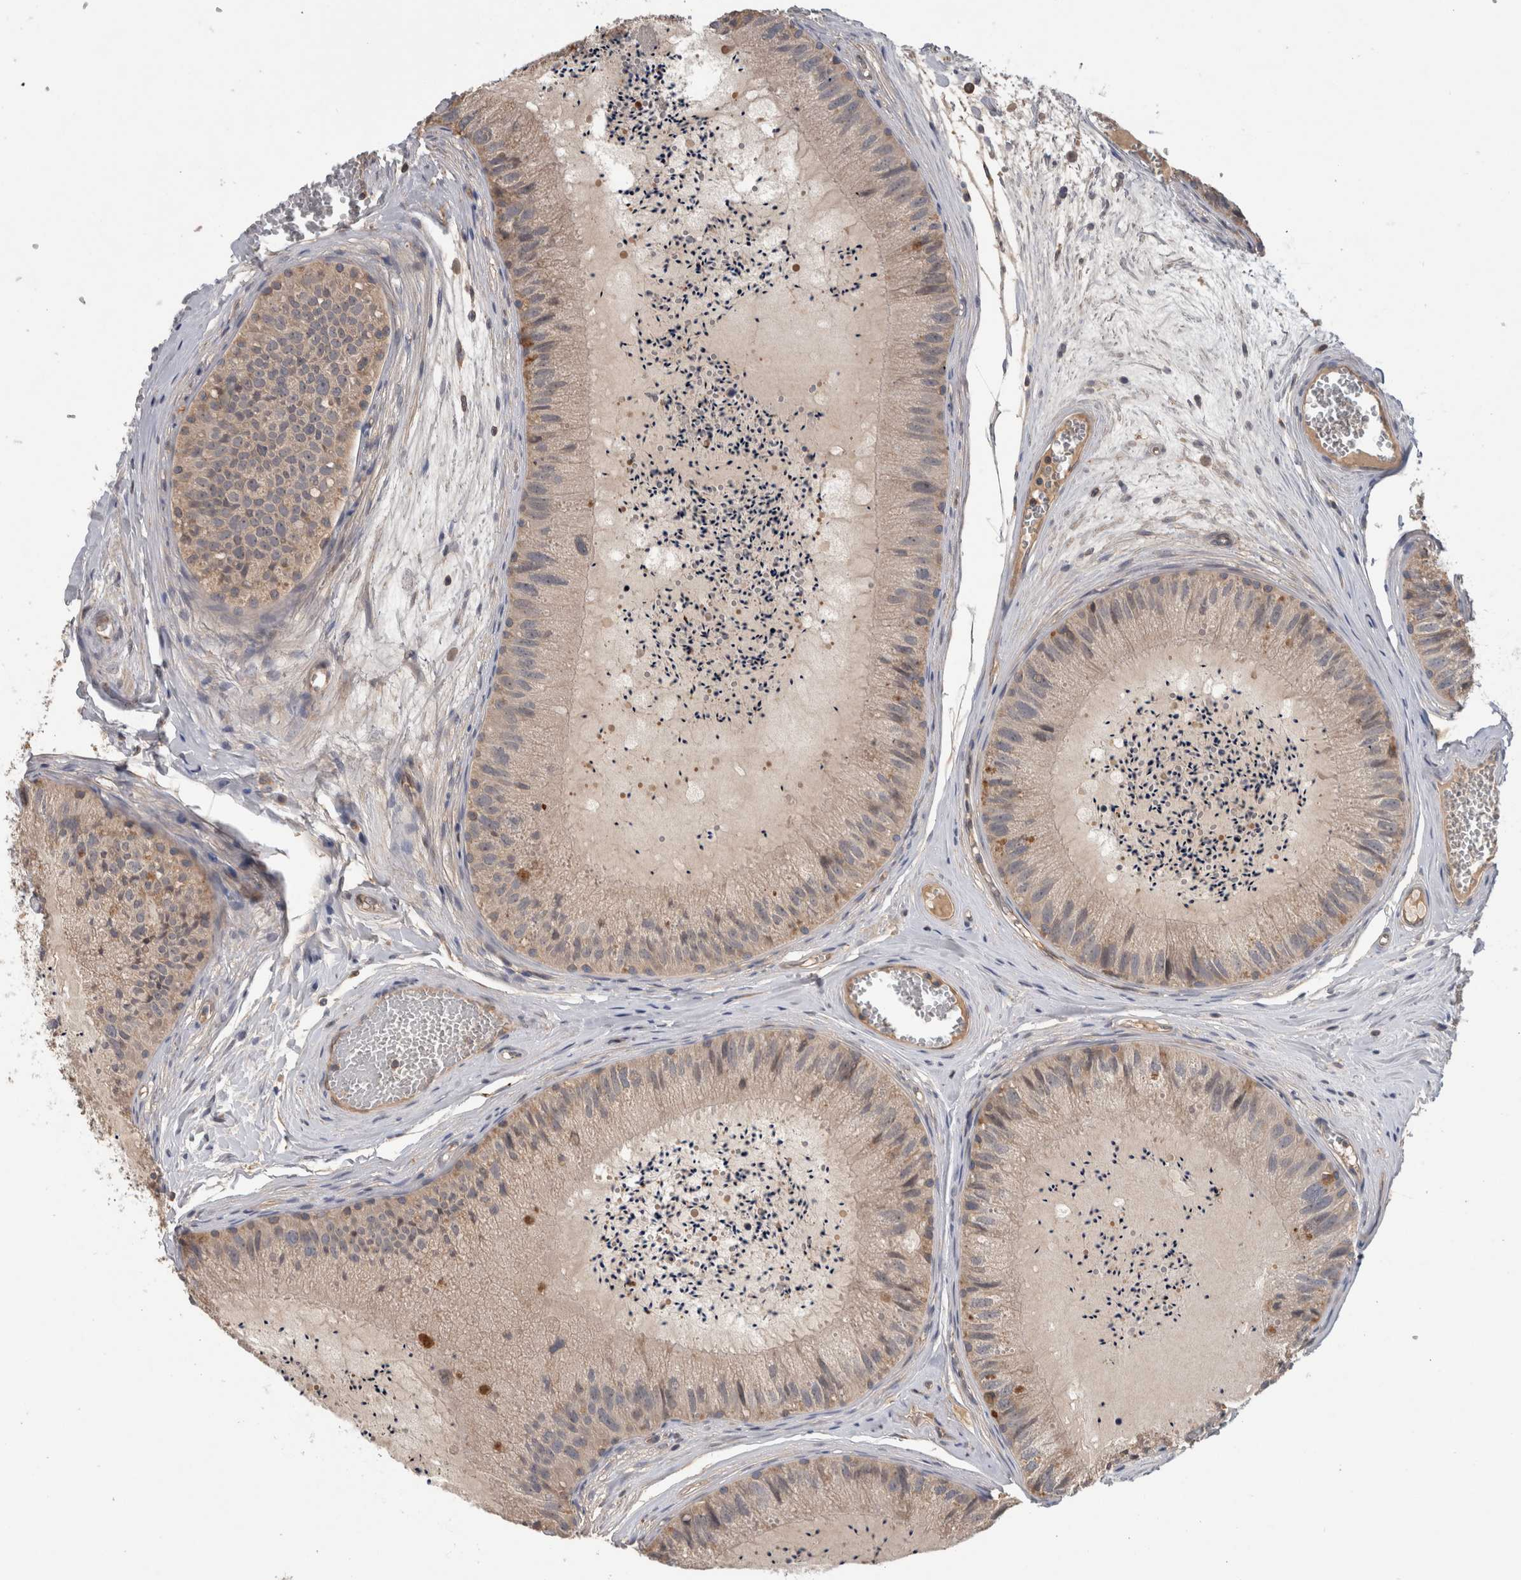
{"staining": {"intensity": "moderate", "quantity": "<25%", "location": "cytoplasmic/membranous"}, "tissue": "epididymis", "cell_type": "Glandular cells", "image_type": "normal", "snomed": [{"axis": "morphology", "description": "Normal tissue, NOS"}, {"axis": "topography", "description": "Epididymis"}], "caption": "Immunohistochemistry (IHC) histopathology image of benign human epididymis stained for a protein (brown), which reveals low levels of moderate cytoplasmic/membranous staining in approximately <25% of glandular cells.", "gene": "TARBP1", "patient": {"sex": "male", "age": 31}}